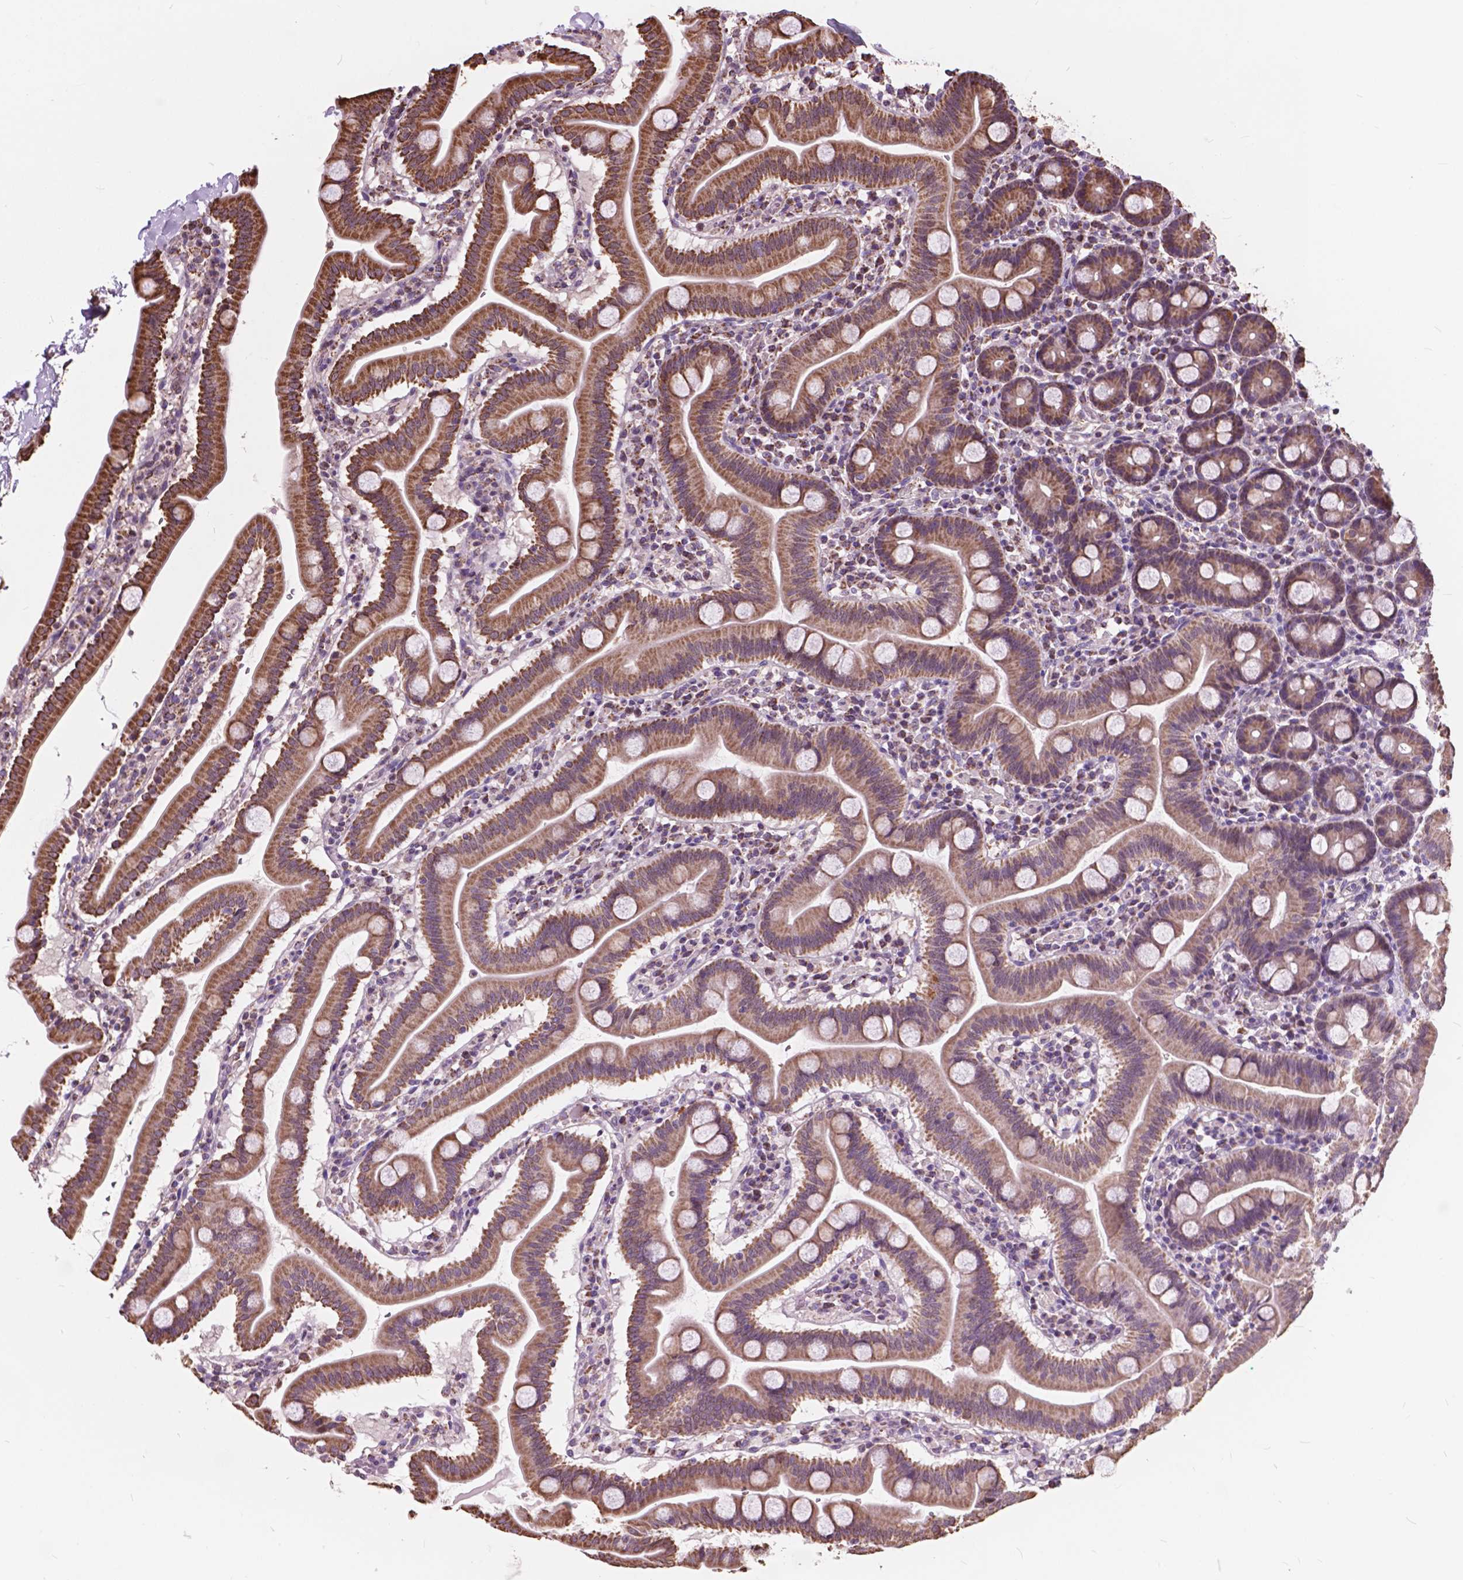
{"staining": {"intensity": "moderate", "quantity": ">75%", "location": "cytoplasmic/membranous"}, "tissue": "duodenum", "cell_type": "Glandular cells", "image_type": "normal", "snomed": [{"axis": "morphology", "description": "Normal tissue, NOS"}, {"axis": "topography", "description": "Pancreas"}, {"axis": "topography", "description": "Duodenum"}], "caption": "The micrograph exhibits immunohistochemical staining of benign duodenum. There is moderate cytoplasmic/membranous expression is appreciated in approximately >75% of glandular cells.", "gene": "SCOC", "patient": {"sex": "male", "age": 59}}